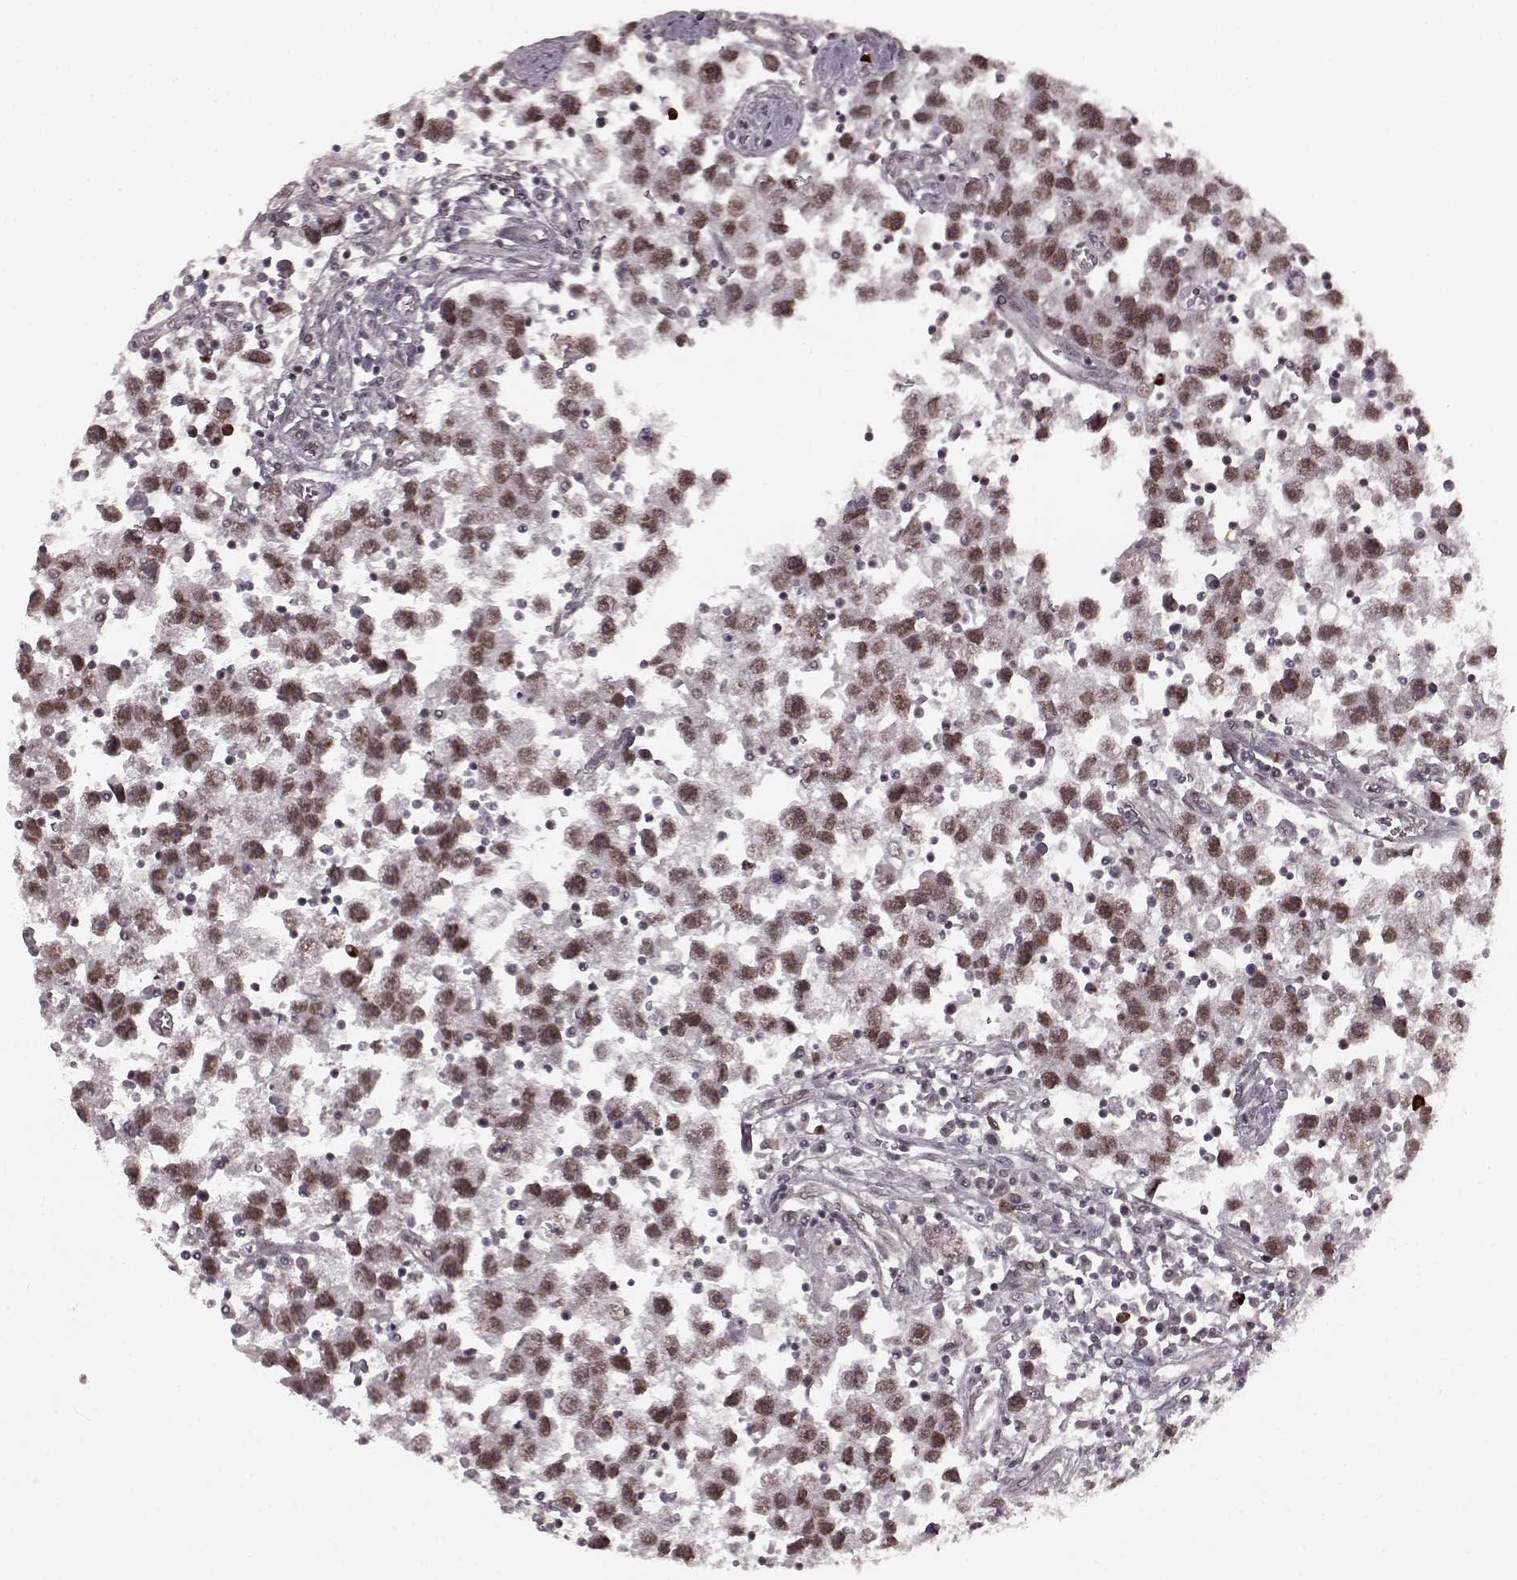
{"staining": {"intensity": "weak", "quantity": ">75%", "location": "nuclear"}, "tissue": "testis cancer", "cell_type": "Tumor cells", "image_type": "cancer", "snomed": [{"axis": "morphology", "description": "Seminoma, NOS"}, {"axis": "topography", "description": "Testis"}], "caption": "A photomicrograph of human testis cancer stained for a protein demonstrates weak nuclear brown staining in tumor cells.", "gene": "PLCB4", "patient": {"sex": "male", "age": 30}}